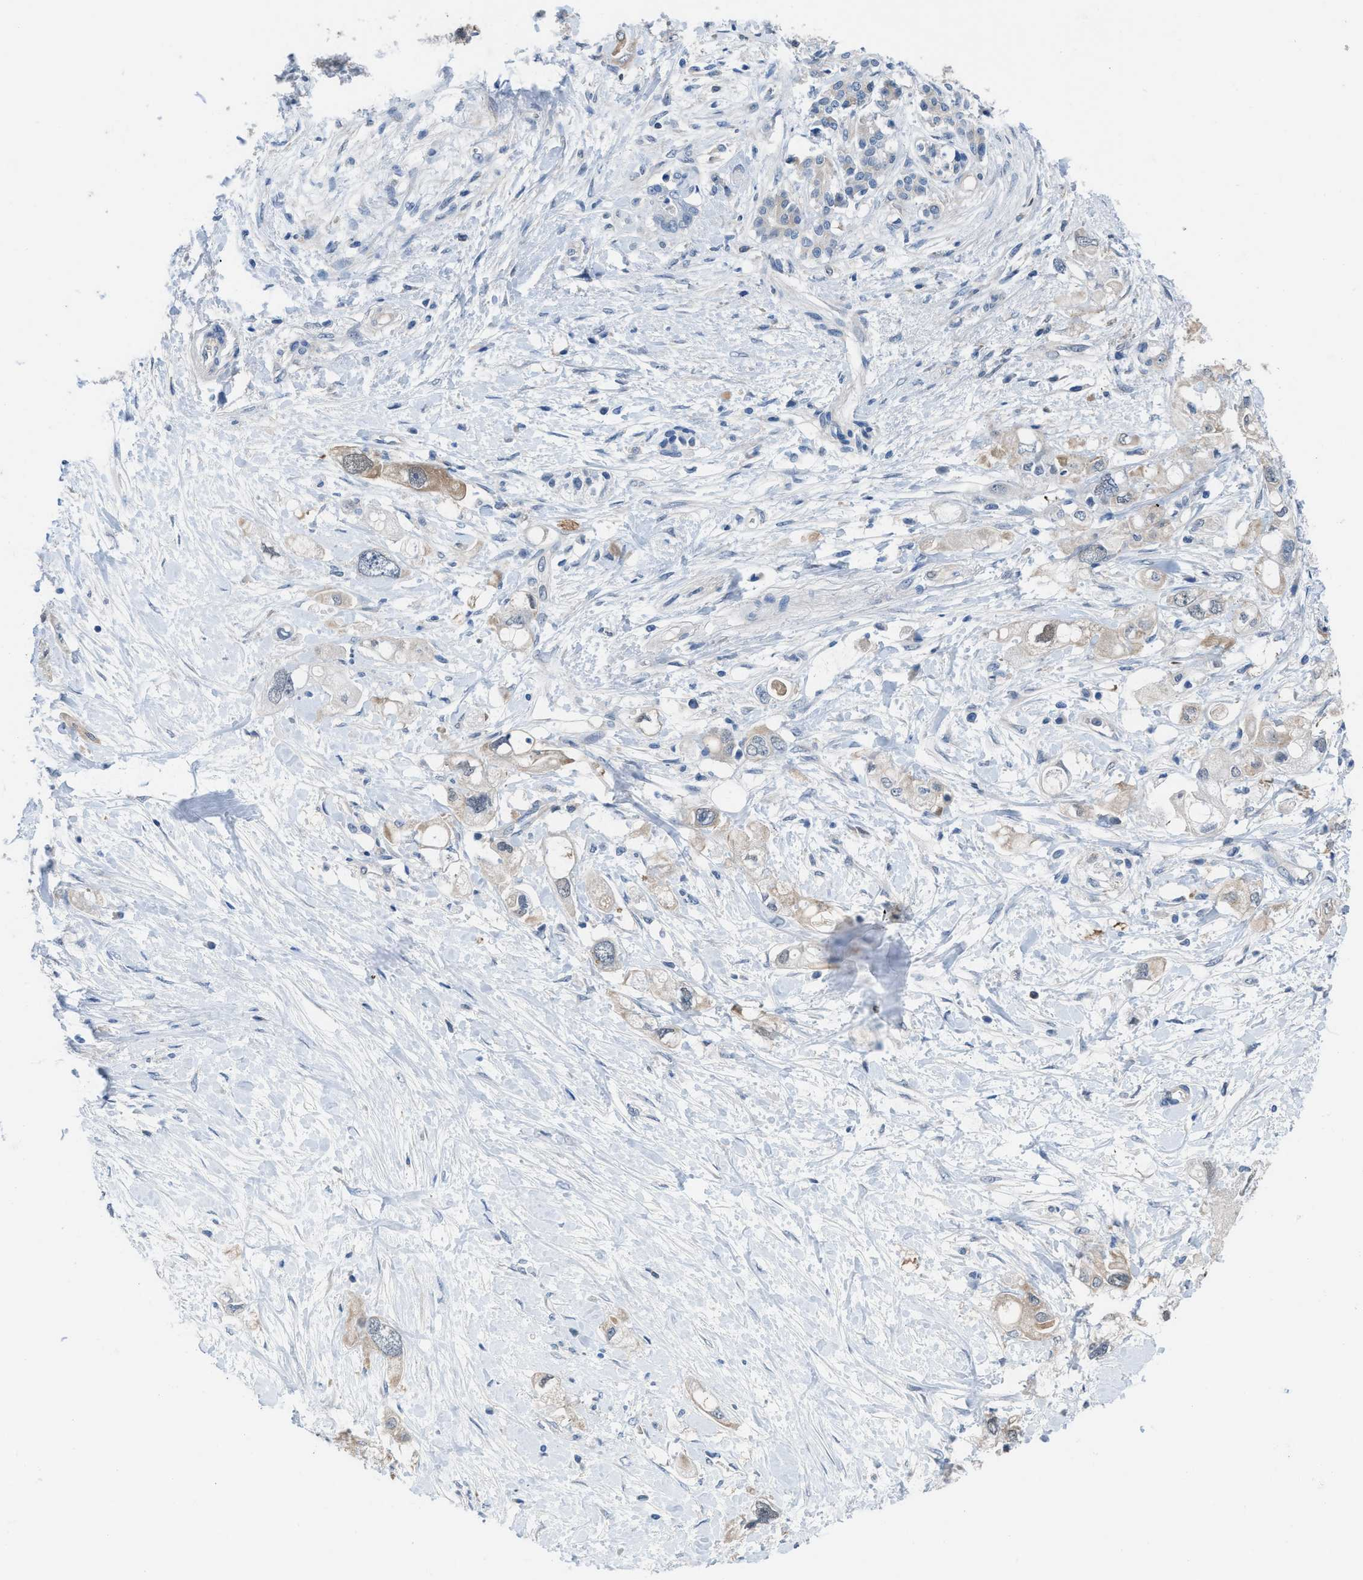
{"staining": {"intensity": "weak", "quantity": "<25%", "location": "cytoplasmic/membranous"}, "tissue": "pancreatic cancer", "cell_type": "Tumor cells", "image_type": "cancer", "snomed": [{"axis": "morphology", "description": "Adenocarcinoma, NOS"}, {"axis": "topography", "description": "Pancreas"}], "caption": "The IHC histopathology image has no significant positivity in tumor cells of pancreatic cancer tissue.", "gene": "NUDT5", "patient": {"sex": "female", "age": 56}}